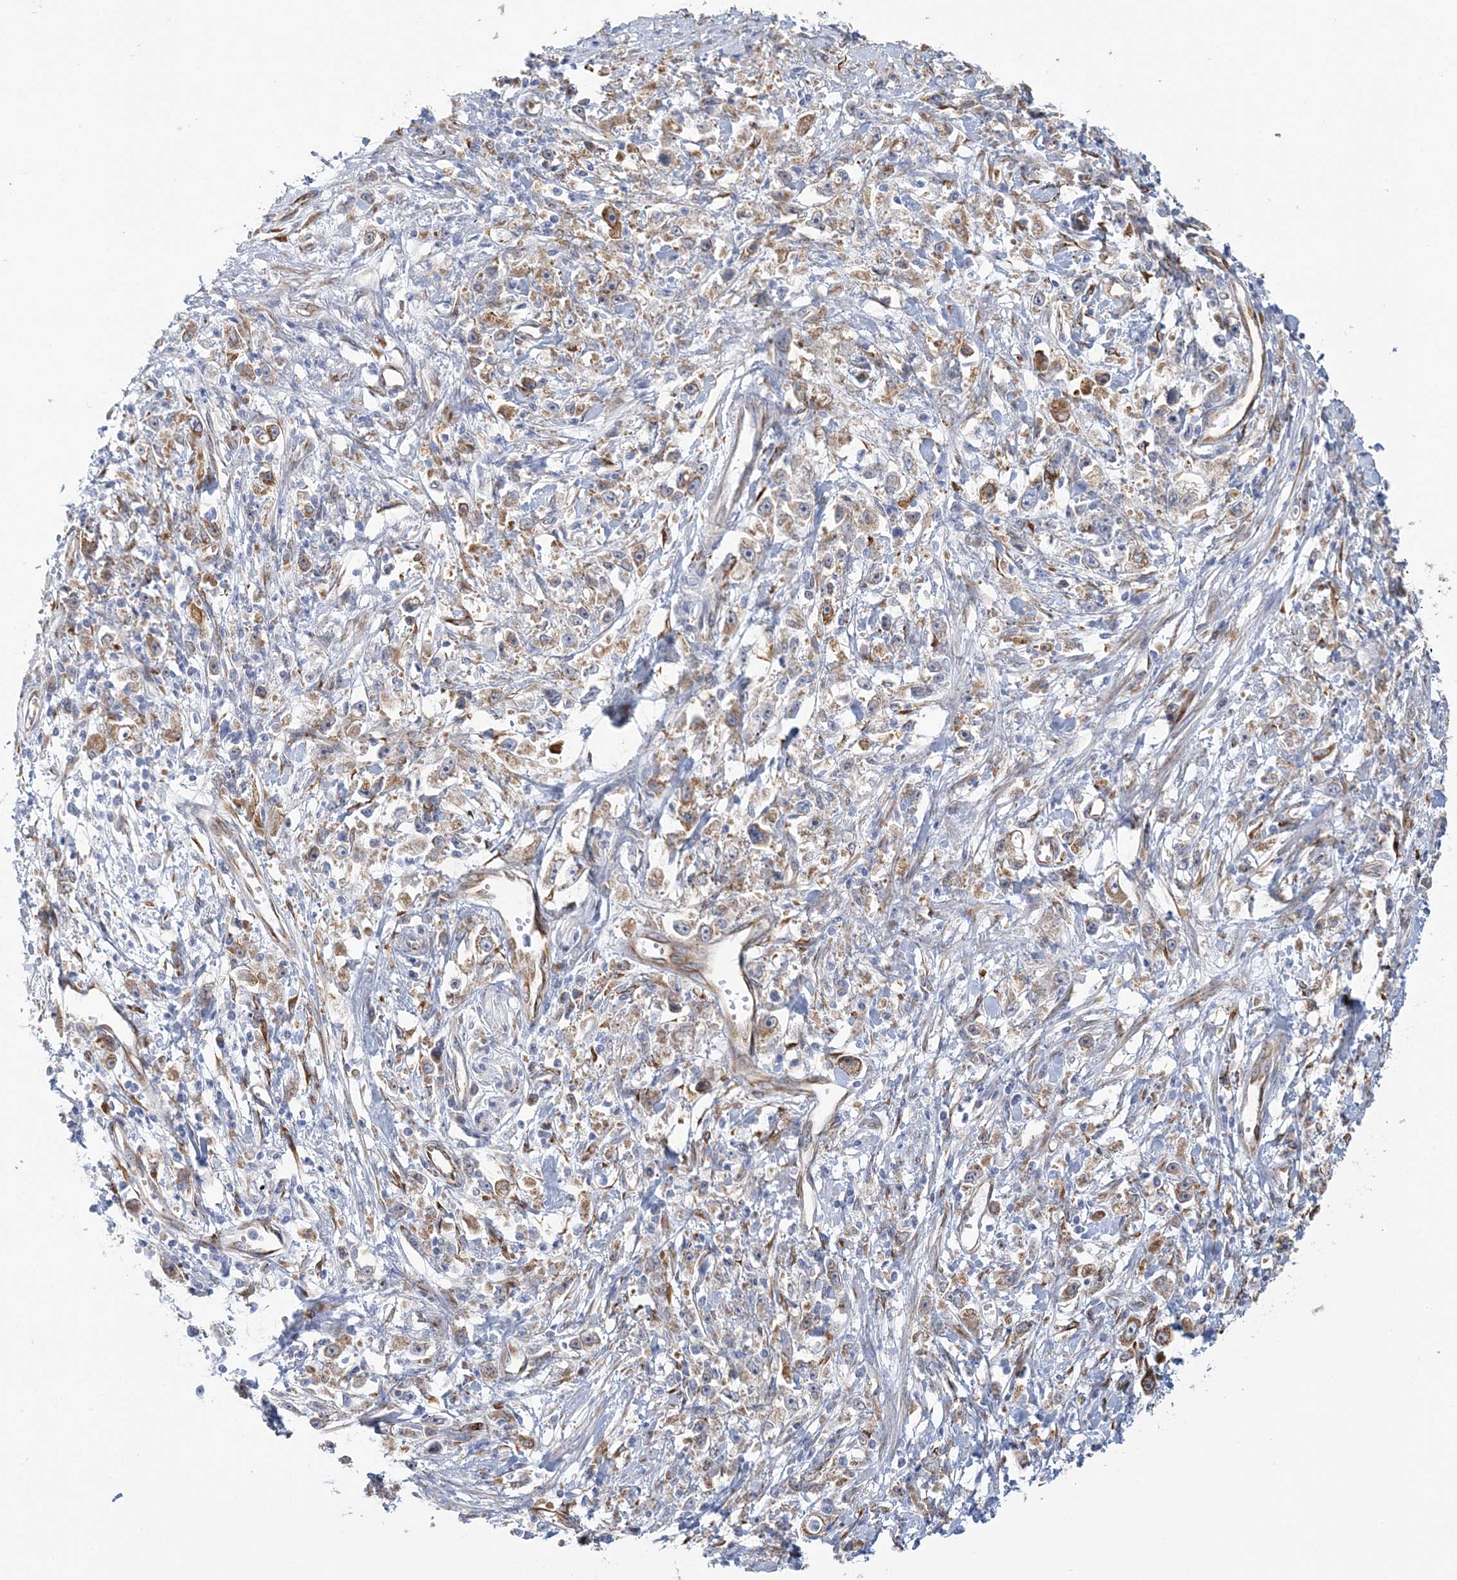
{"staining": {"intensity": "moderate", "quantity": "<25%", "location": "cytoplasmic/membranous"}, "tissue": "stomach cancer", "cell_type": "Tumor cells", "image_type": "cancer", "snomed": [{"axis": "morphology", "description": "Adenocarcinoma, NOS"}, {"axis": "topography", "description": "Stomach"}], "caption": "Brown immunohistochemical staining in stomach cancer (adenocarcinoma) demonstrates moderate cytoplasmic/membranous expression in about <25% of tumor cells. (DAB (3,3'-diaminobenzidine) IHC, brown staining for protein, blue staining for nuclei).", "gene": "PLEKHG4B", "patient": {"sex": "female", "age": 59}}